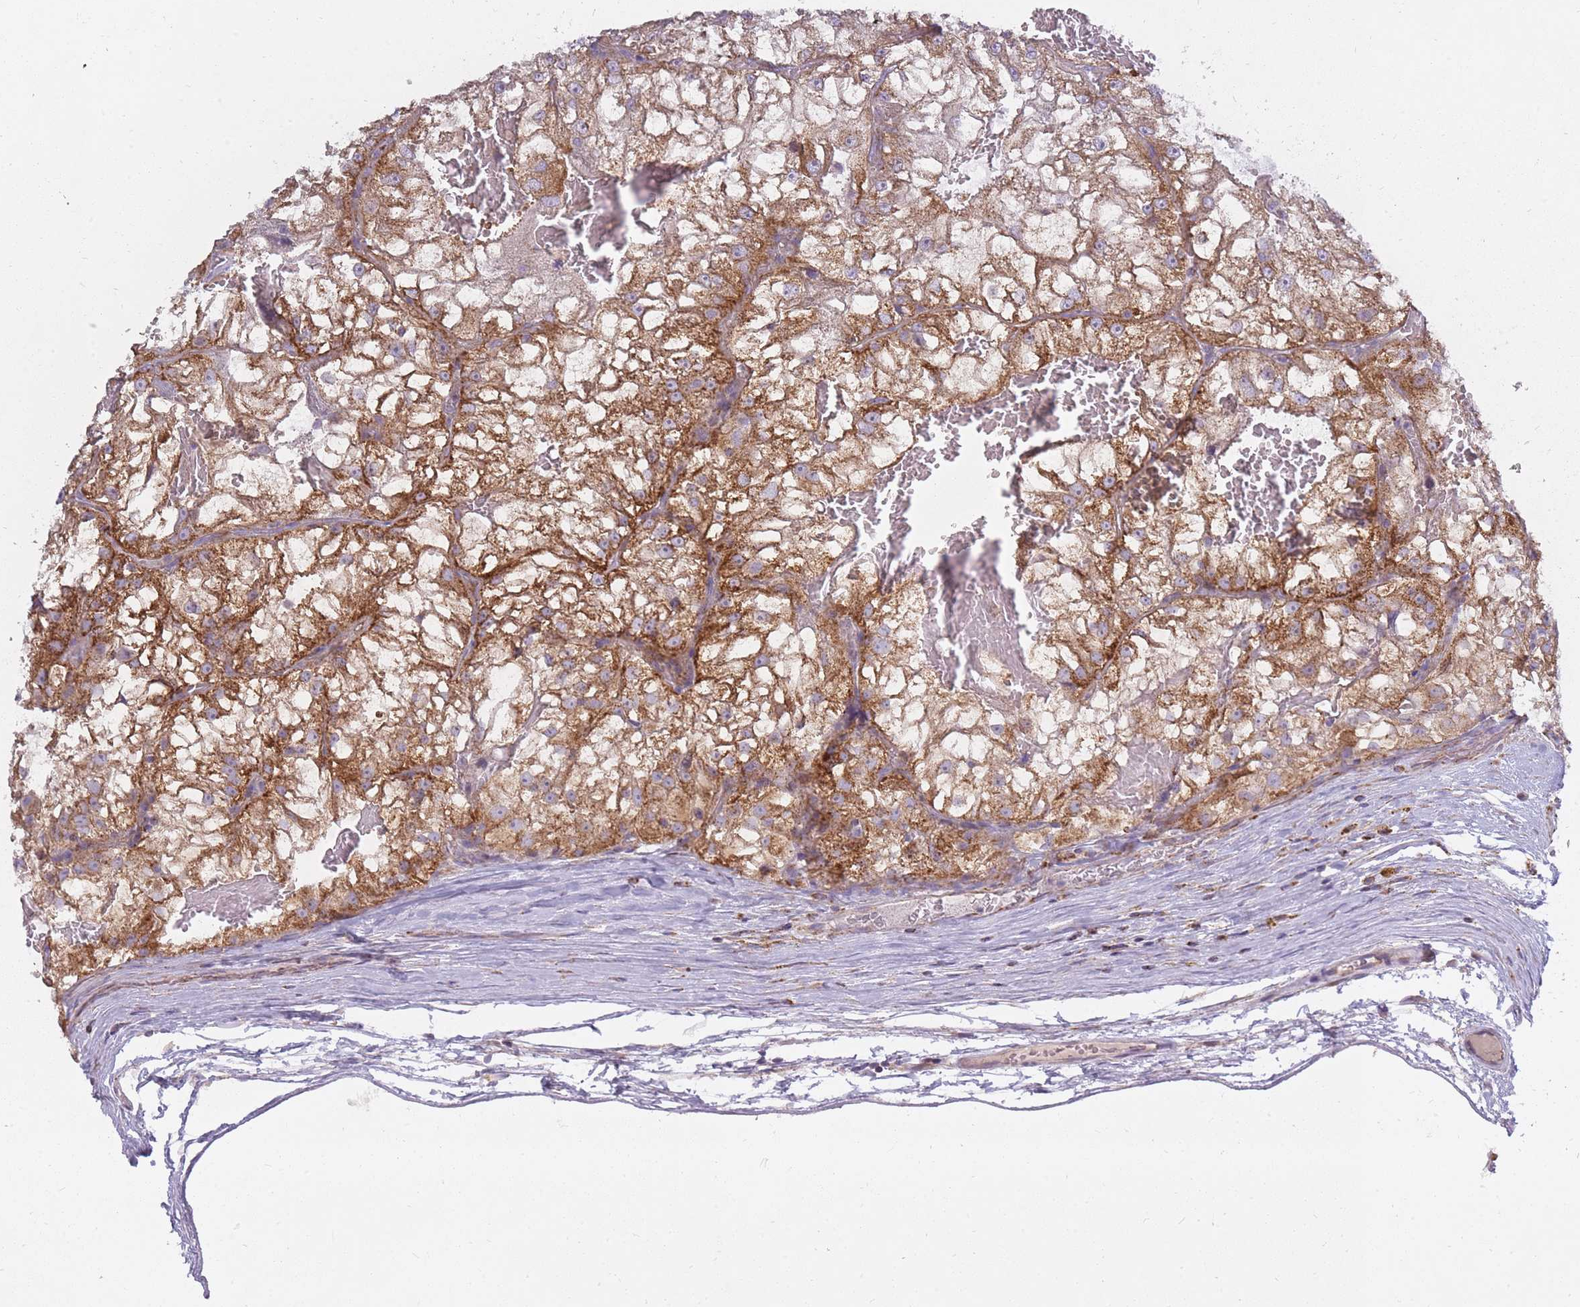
{"staining": {"intensity": "moderate", "quantity": ">75%", "location": "cytoplasmic/membranous"}, "tissue": "renal cancer", "cell_type": "Tumor cells", "image_type": "cancer", "snomed": [{"axis": "morphology", "description": "Adenocarcinoma, NOS"}, {"axis": "topography", "description": "Kidney"}], "caption": "Human adenocarcinoma (renal) stained with a protein marker displays moderate staining in tumor cells.", "gene": "ALKBH4", "patient": {"sex": "female", "age": 72}}